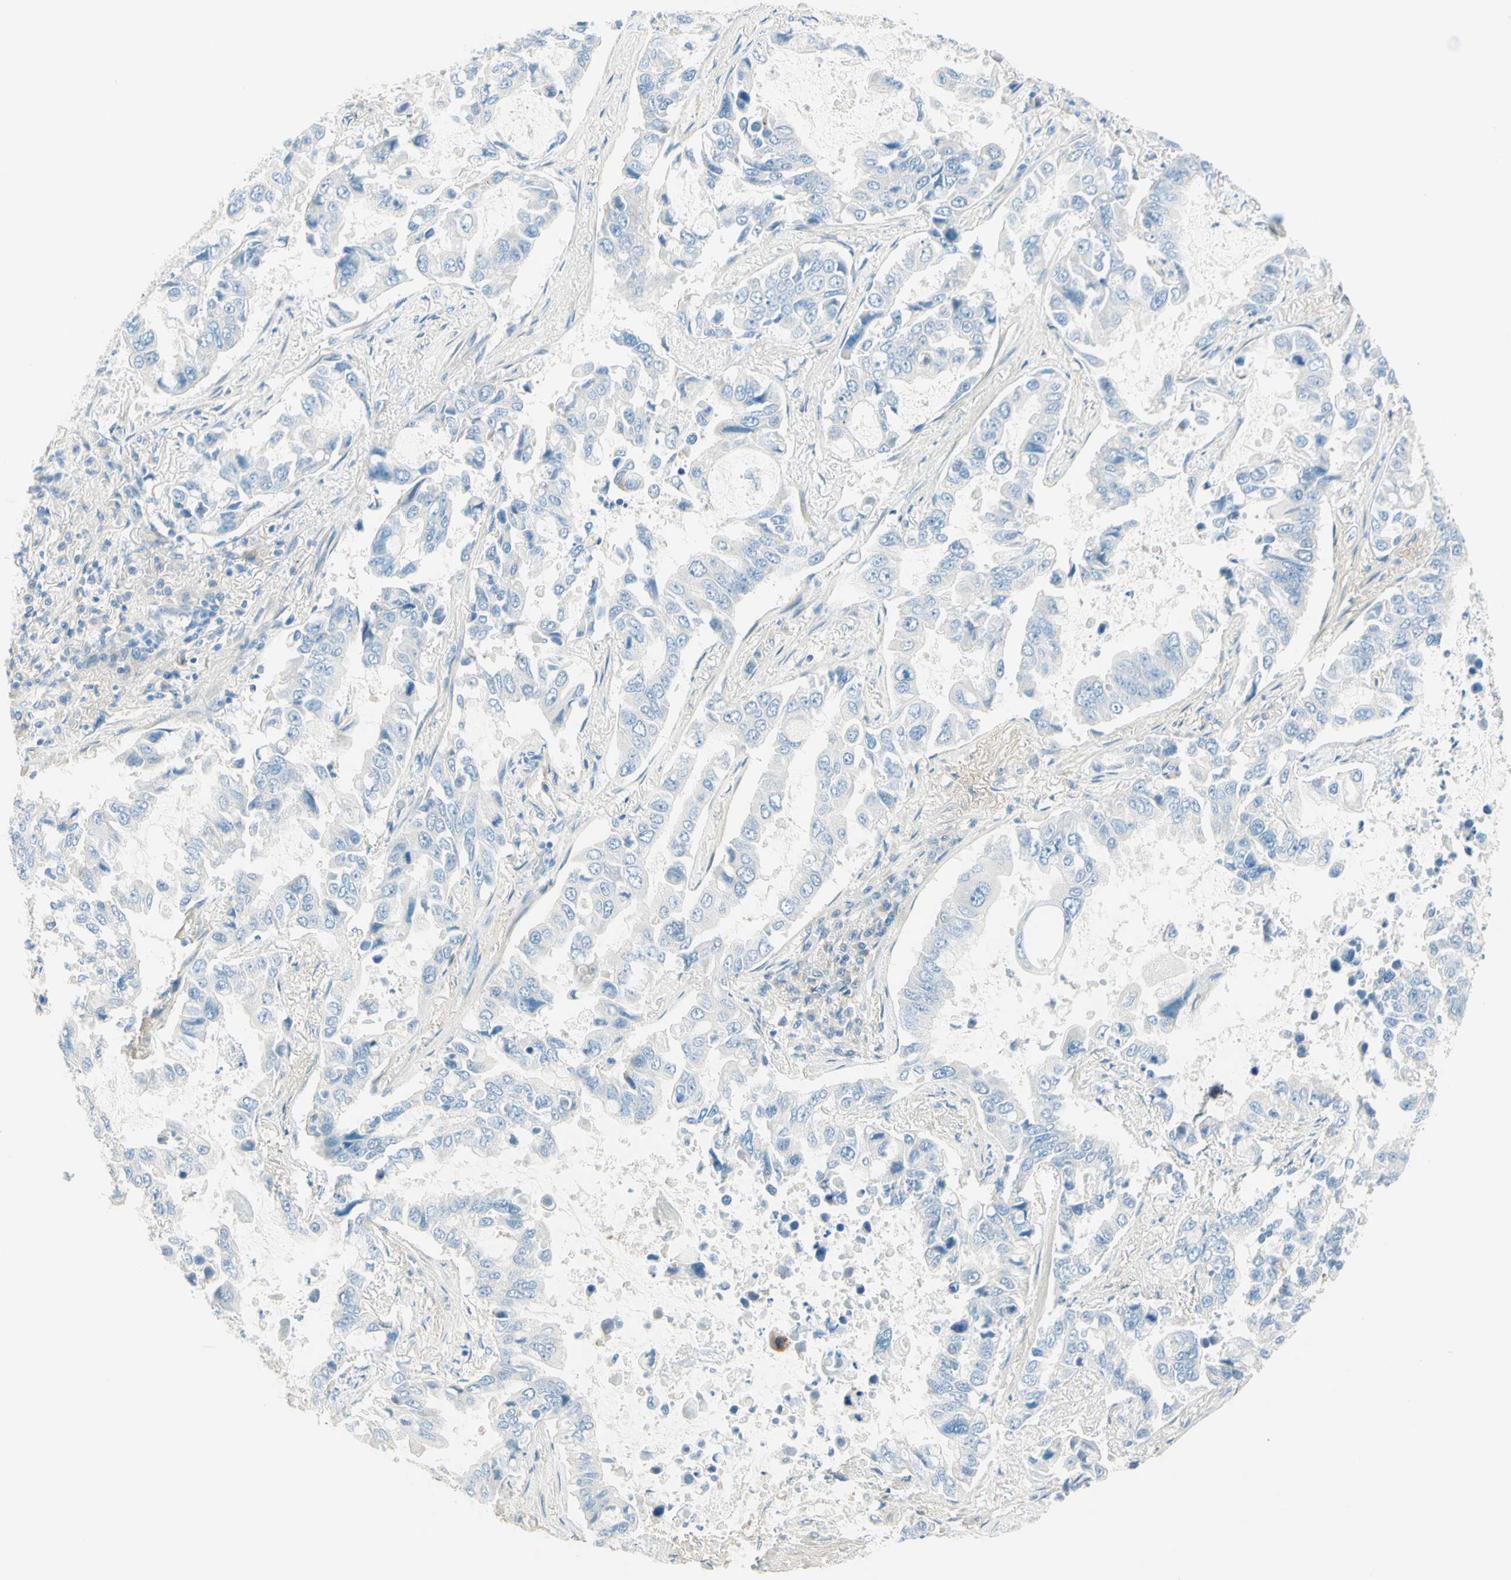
{"staining": {"intensity": "negative", "quantity": "none", "location": "none"}, "tissue": "lung cancer", "cell_type": "Tumor cells", "image_type": "cancer", "snomed": [{"axis": "morphology", "description": "Adenocarcinoma, NOS"}, {"axis": "topography", "description": "Lung"}], "caption": "An IHC histopathology image of lung cancer (adenocarcinoma) is shown. There is no staining in tumor cells of lung cancer (adenocarcinoma).", "gene": "NCBP2L", "patient": {"sex": "male", "age": 64}}